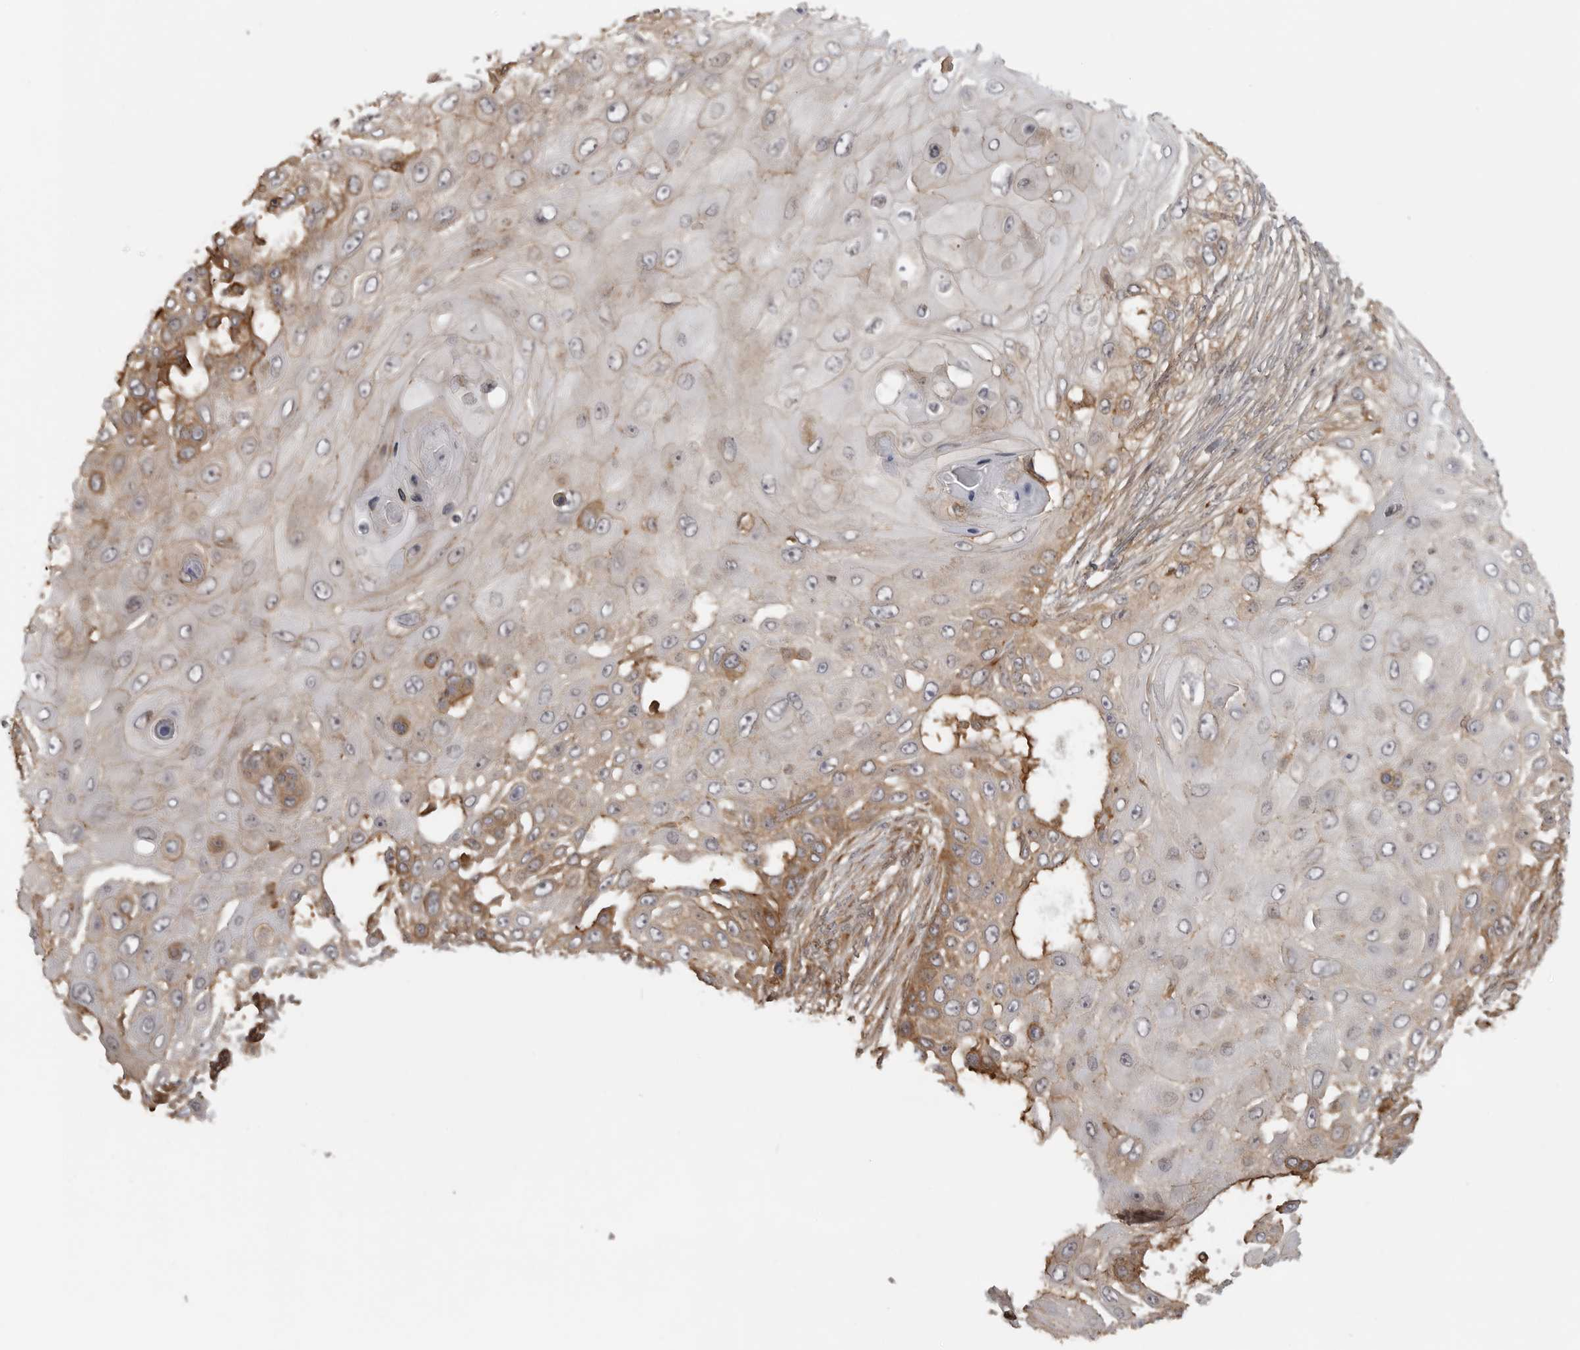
{"staining": {"intensity": "moderate", "quantity": "25%-75%", "location": "cytoplasmic/membranous"}, "tissue": "skin cancer", "cell_type": "Tumor cells", "image_type": "cancer", "snomed": [{"axis": "morphology", "description": "Squamous cell carcinoma, NOS"}, {"axis": "topography", "description": "Skin"}], "caption": "Immunohistochemistry (IHC) micrograph of human squamous cell carcinoma (skin) stained for a protein (brown), which reveals medium levels of moderate cytoplasmic/membranous positivity in about 25%-75% of tumor cells.", "gene": "FAT3", "patient": {"sex": "female", "age": 44}}